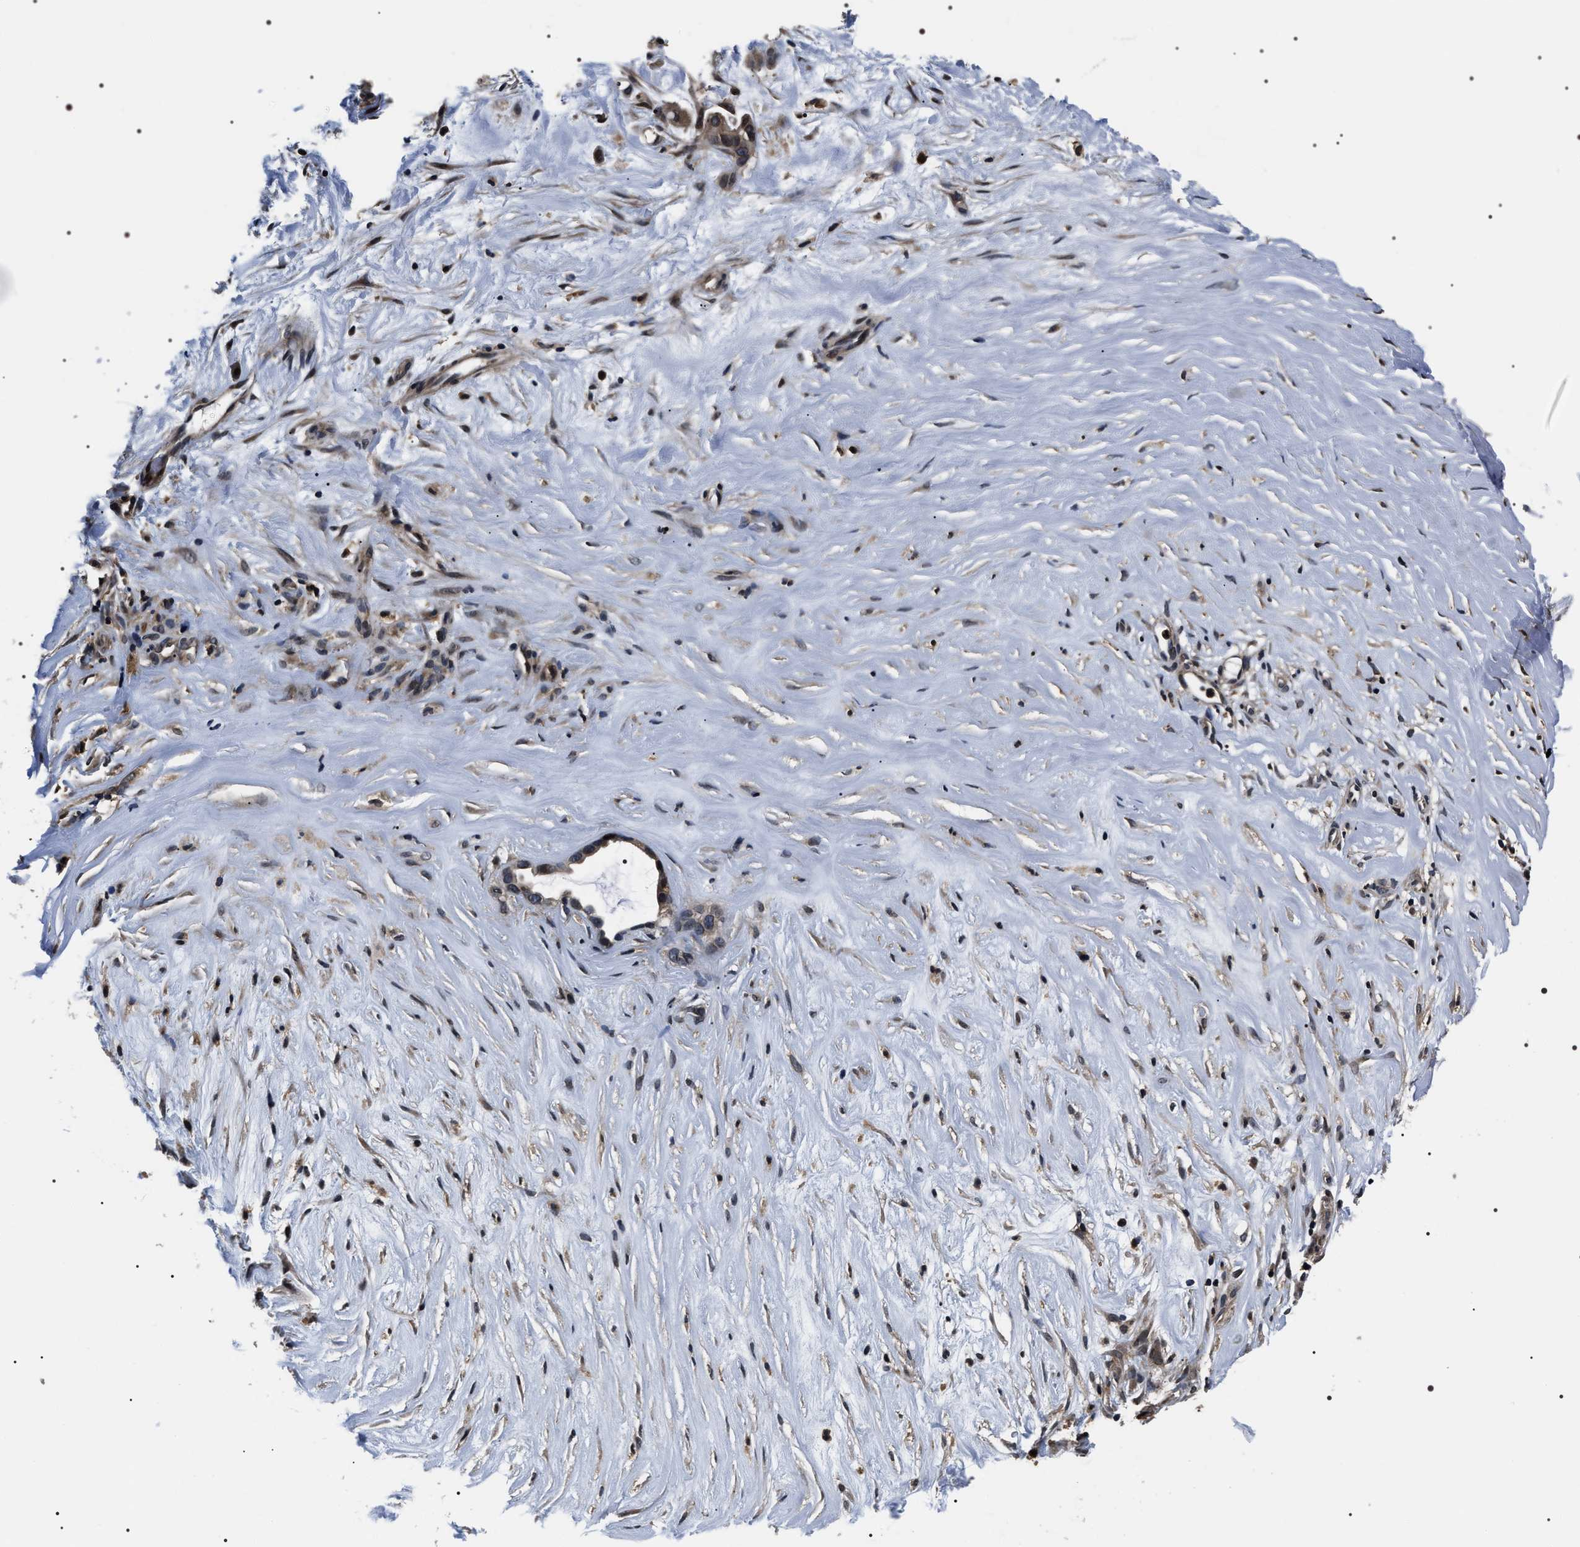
{"staining": {"intensity": "weak", "quantity": ">75%", "location": "cytoplasmic/membranous"}, "tissue": "liver cancer", "cell_type": "Tumor cells", "image_type": "cancer", "snomed": [{"axis": "morphology", "description": "Cholangiocarcinoma"}, {"axis": "topography", "description": "Liver"}], "caption": "IHC staining of cholangiocarcinoma (liver), which demonstrates low levels of weak cytoplasmic/membranous positivity in about >75% of tumor cells indicating weak cytoplasmic/membranous protein staining. The staining was performed using DAB (brown) for protein detection and nuclei were counterstained in hematoxylin (blue).", "gene": "SIPA1", "patient": {"sex": "female", "age": 65}}